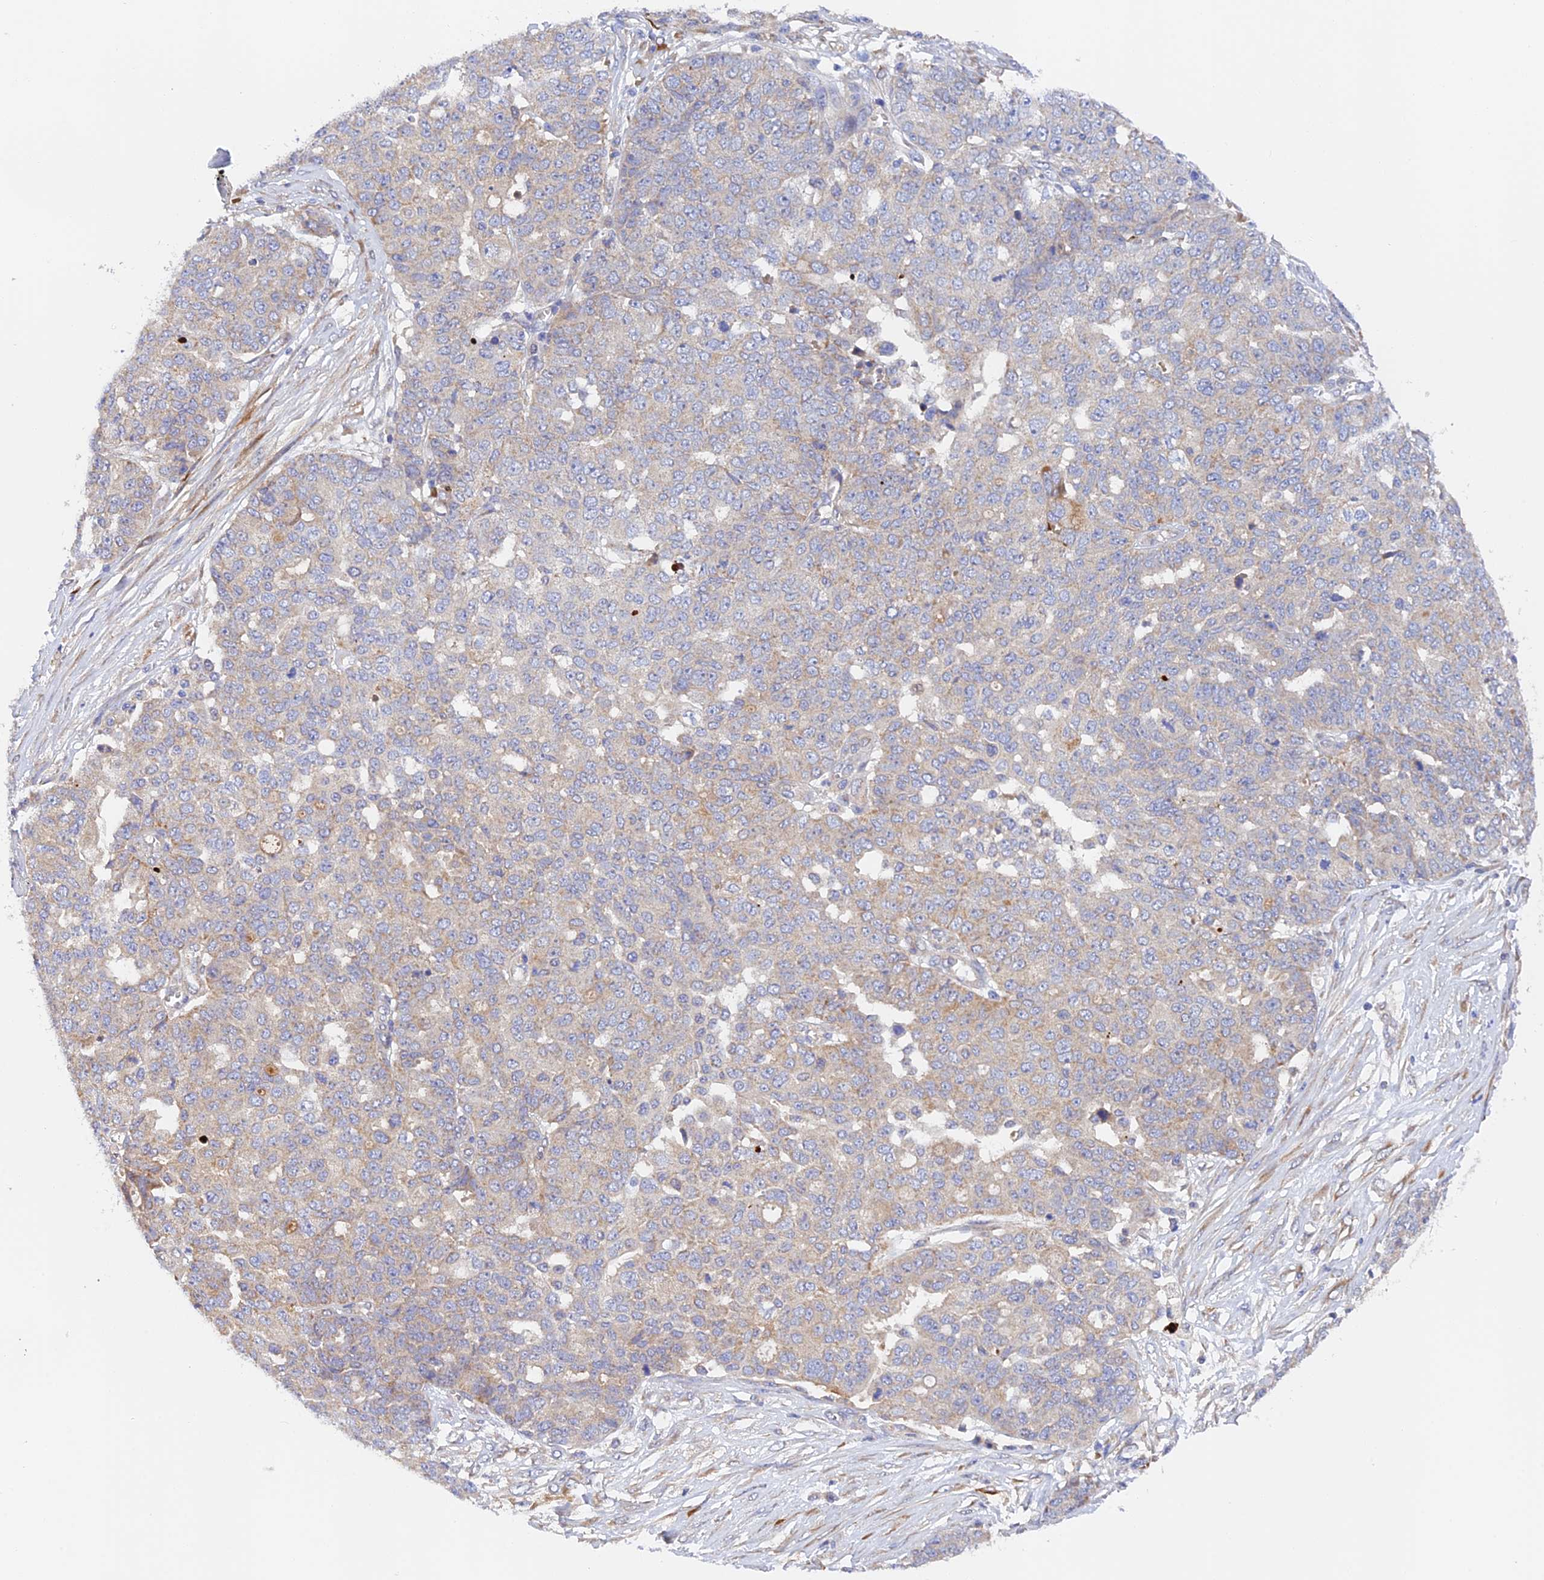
{"staining": {"intensity": "weak", "quantity": "<25%", "location": "cytoplasmic/membranous"}, "tissue": "ovarian cancer", "cell_type": "Tumor cells", "image_type": "cancer", "snomed": [{"axis": "morphology", "description": "Cystadenocarcinoma, serous, NOS"}, {"axis": "topography", "description": "Soft tissue"}, {"axis": "topography", "description": "Ovary"}], "caption": "Histopathology image shows no protein expression in tumor cells of ovarian serous cystadenocarcinoma tissue.", "gene": "RANBP6", "patient": {"sex": "female", "age": 57}}